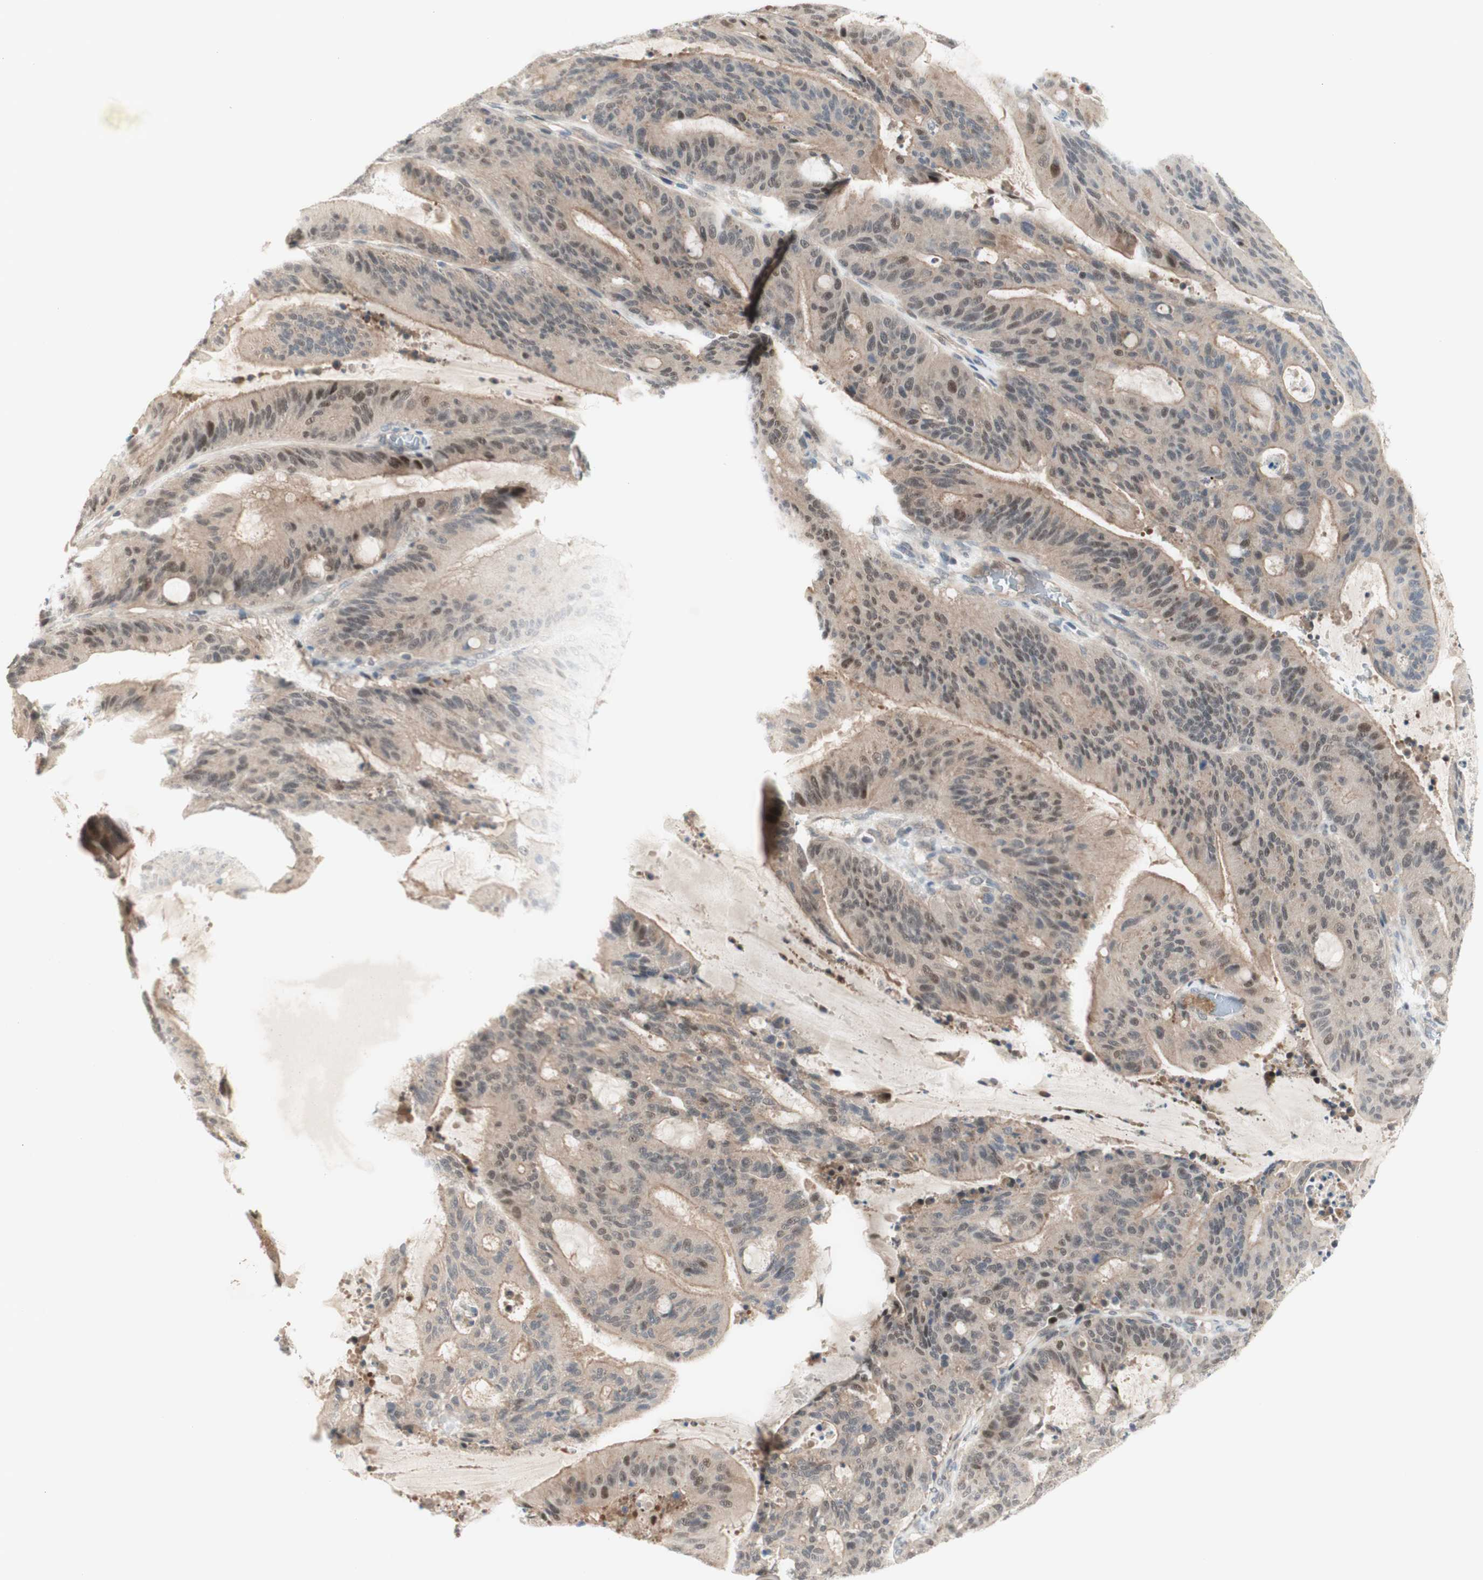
{"staining": {"intensity": "weak", "quantity": "25%-75%", "location": "nuclear"}, "tissue": "liver cancer", "cell_type": "Tumor cells", "image_type": "cancer", "snomed": [{"axis": "morphology", "description": "Cholangiocarcinoma"}, {"axis": "topography", "description": "Liver"}], "caption": "There is low levels of weak nuclear positivity in tumor cells of liver cholangiocarcinoma, as demonstrated by immunohistochemical staining (brown color).", "gene": "RFNG", "patient": {"sex": "female", "age": 73}}